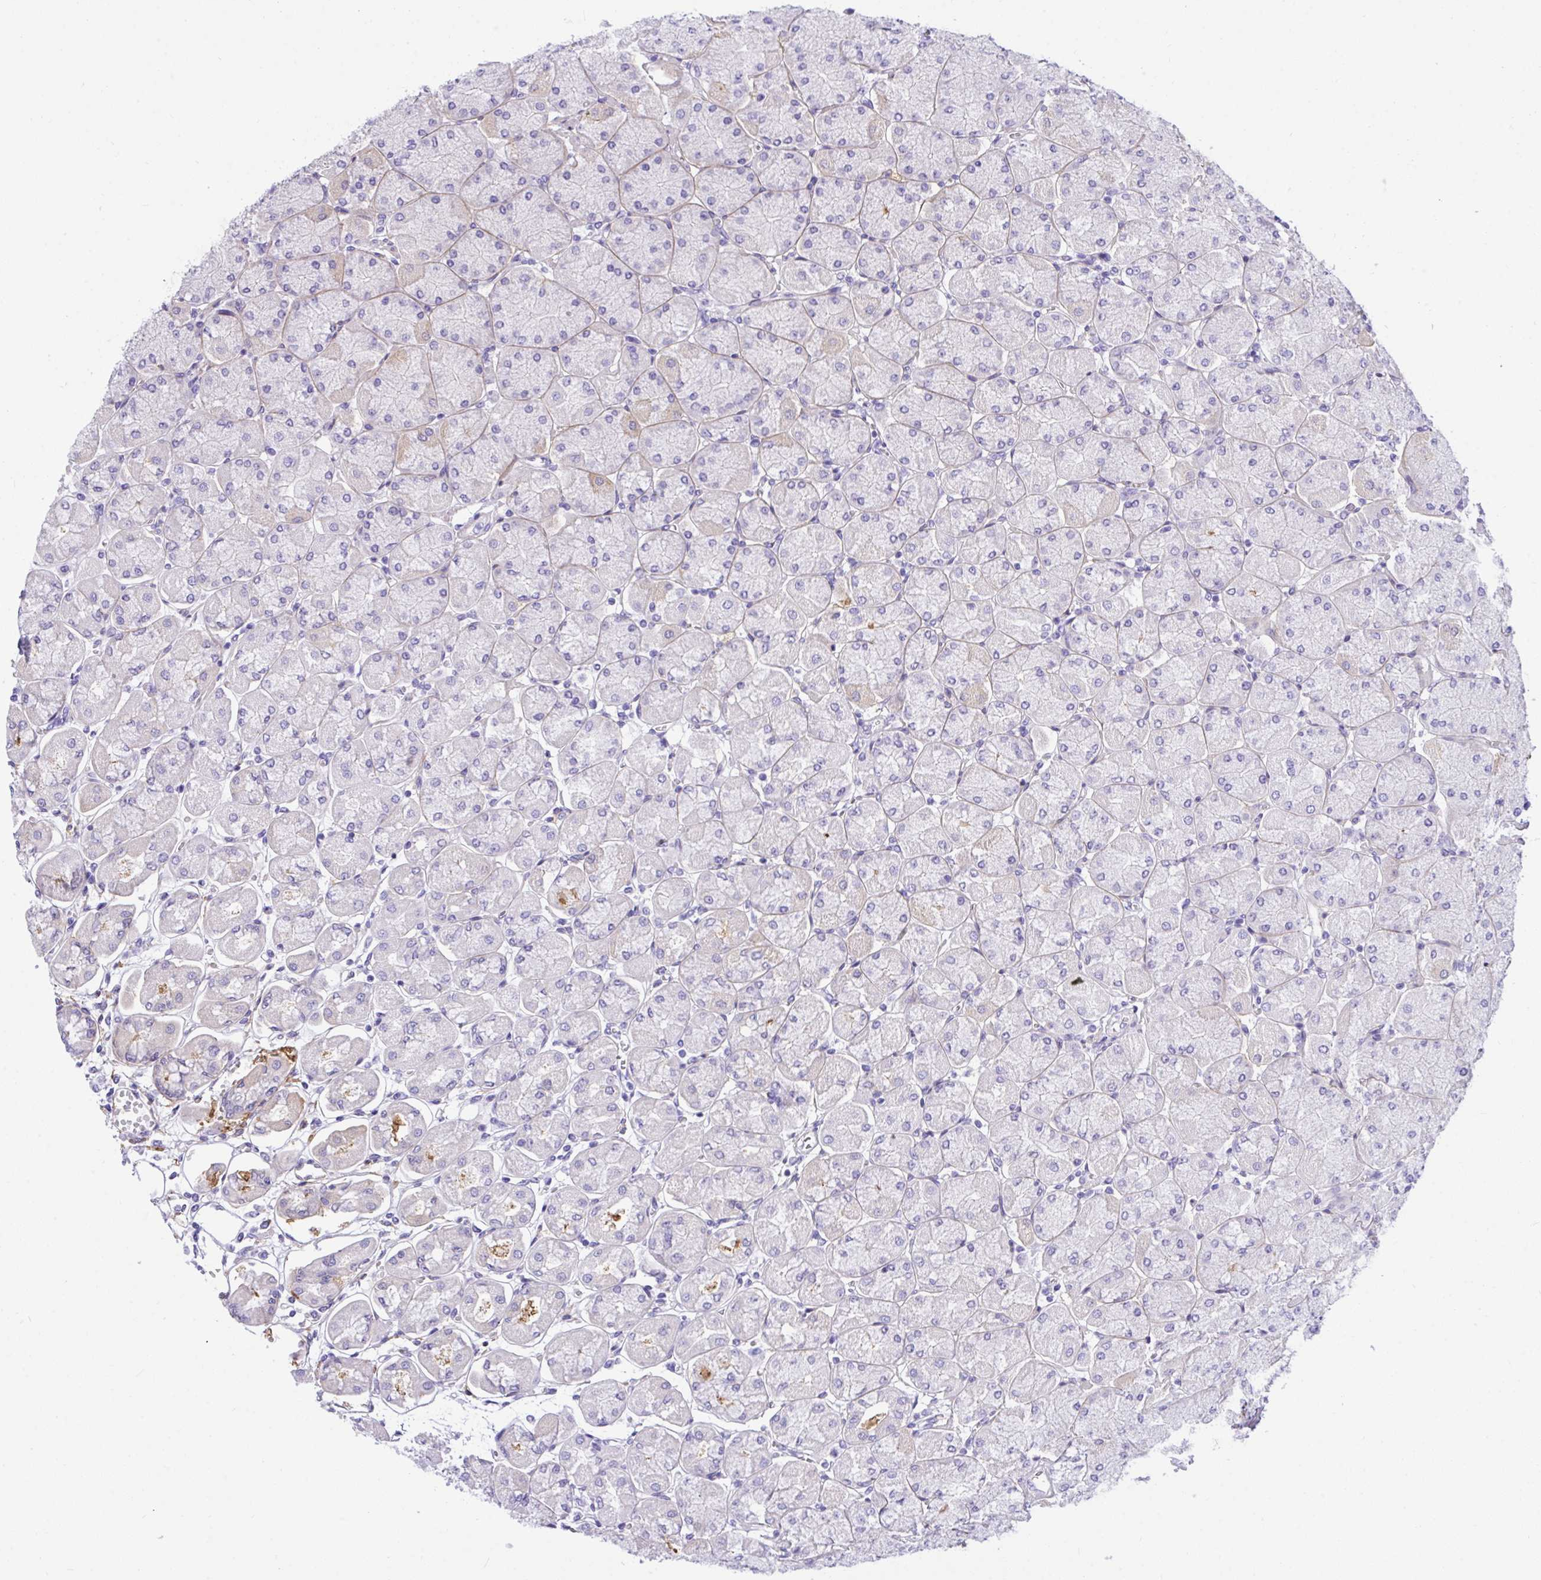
{"staining": {"intensity": "negative", "quantity": "none", "location": "none"}, "tissue": "stomach", "cell_type": "Glandular cells", "image_type": "normal", "snomed": [{"axis": "morphology", "description": "Normal tissue, NOS"}, {"axis": "topography", "description": "Stomach, upper"}], "caption": "High magnification brightfield microscopy of normal stomach stained with DAB (3,3'-diaminobenzidine) (brown) and counterstained with hematoxylin (blue): glandular cells show no significant staining.", "gene": "TLN2", "patient": {"sex": "female", "age": 56}}